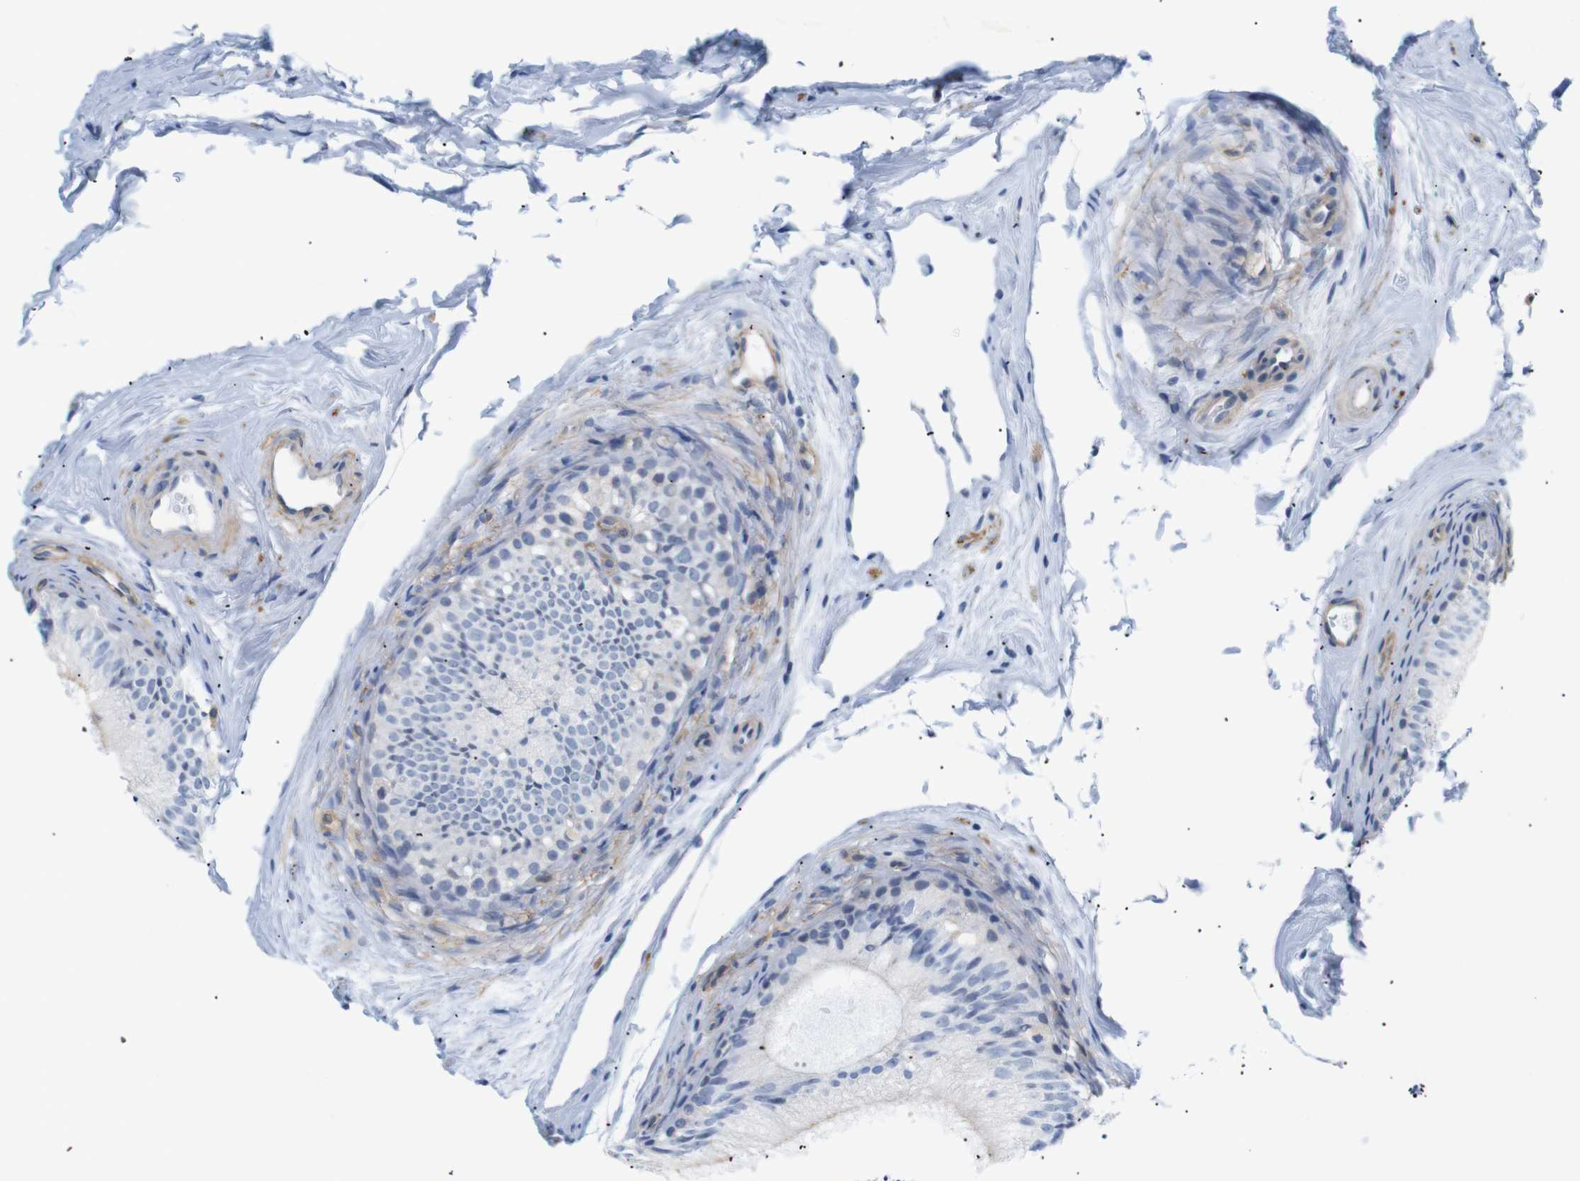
{"staining": {"intensity": "negative", "quantity": "none", "location": "none"}, "tissue": "epididymis", "cell_type": "Glandular cells", "image_type": "normal", "snomed": [{"axis": "morphology", "description": "Normal tissue, NOS"}, {"axis": "topography", "description": "Epididymis"}], "caption": "High power microscopy photomicrograph of an immunohistochemistry (IHC) histopathology image of benign epididymis, revealing no significant staining in glandular cells.", "gene": "STMN3", "patient": {"sex": "male", "age": 56}}